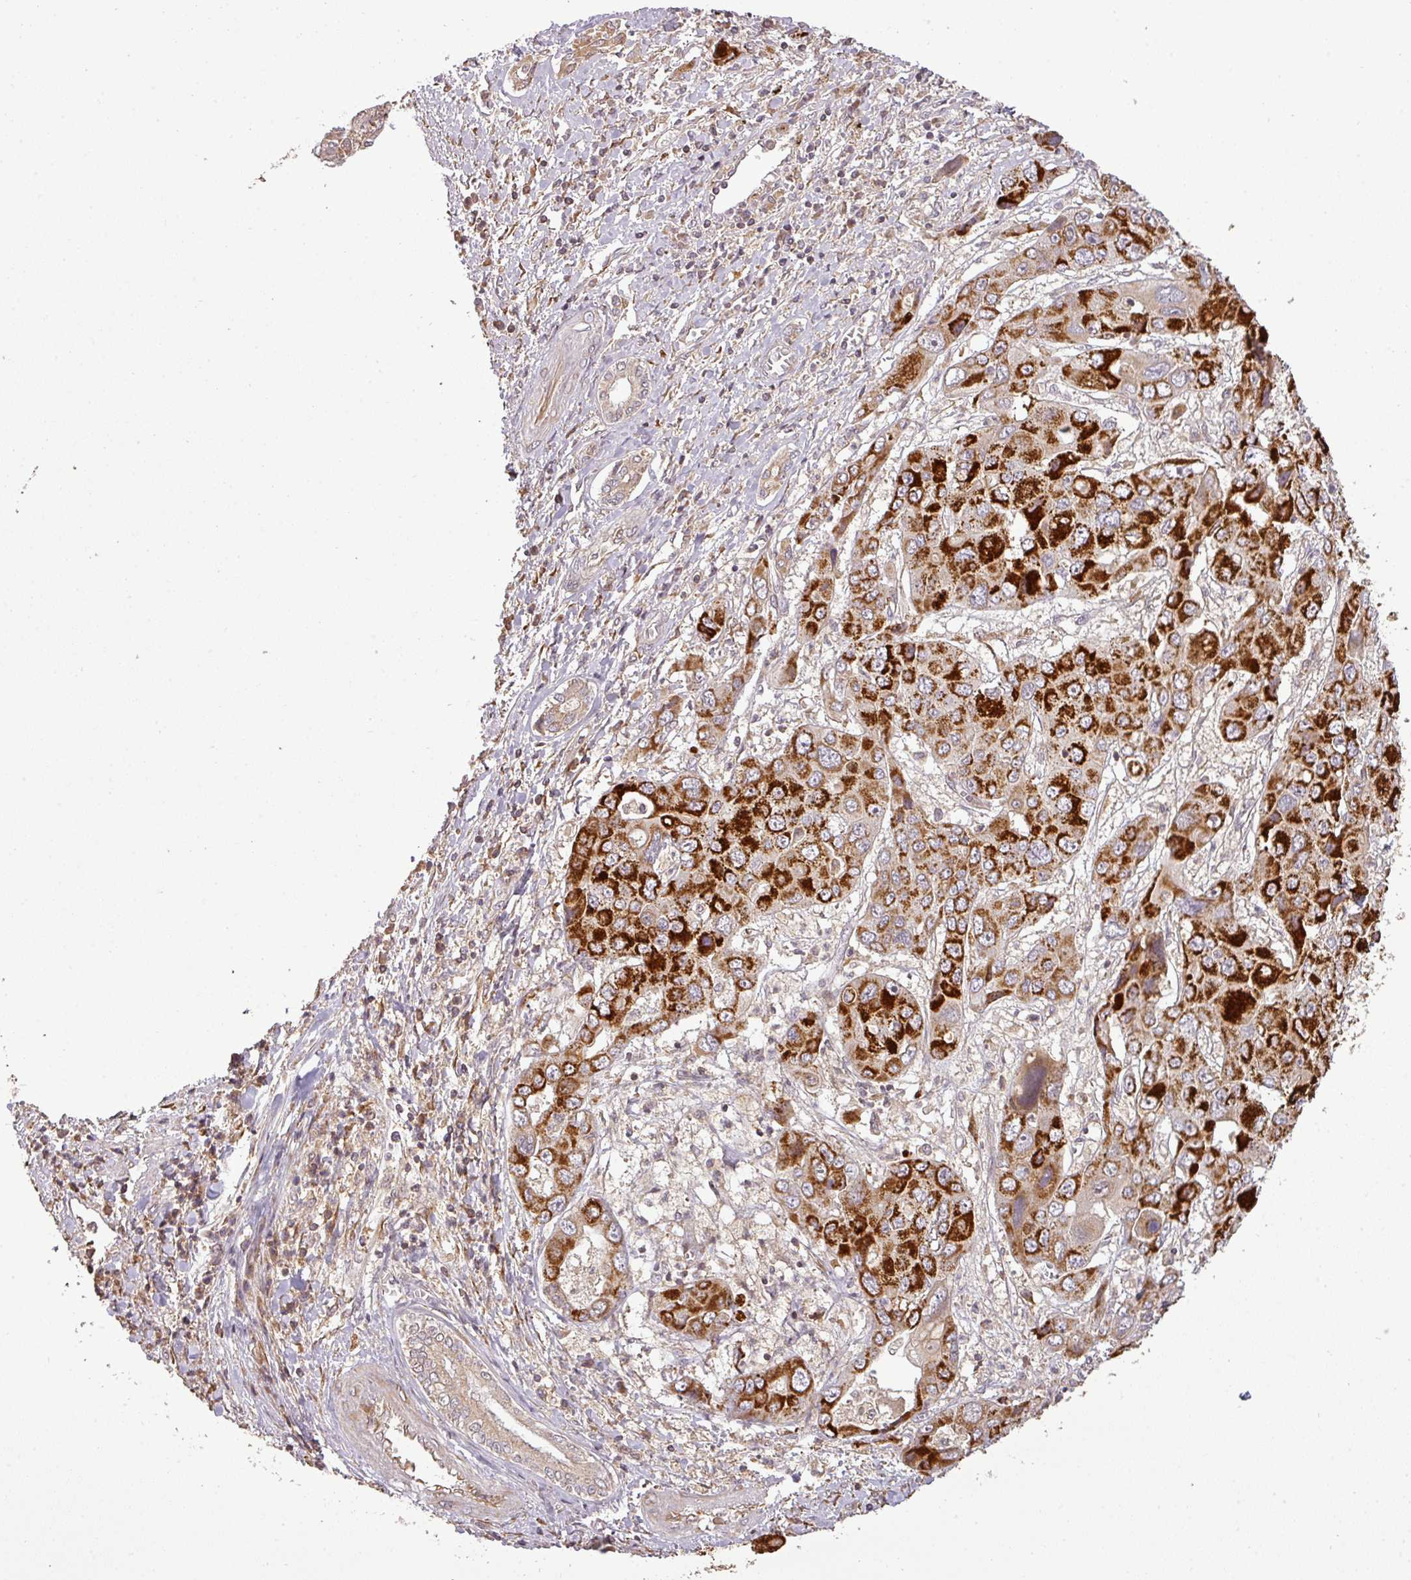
{"staining": {"intensity": "strong", "quantity": ">75%", "location": "cytoplasmic/membranous"}, "tissue": "liver cancer", "cell_type": "Tumor cells", "image_type": "cancer", "snomed": [{"axis": "morphology", "description": "Cholangiocarcinoma"}, {"axis": "topography", "description": "Liver"}], "caption": "Liver cholangiocarcinoma stained with immunohistochemistry (IHC) demonstrates strong cytoplasmic/membranous staining in approximately >75% of tumor cells.", "gene": "FAIM", "patient": {"sex": "male", "age": 67}}